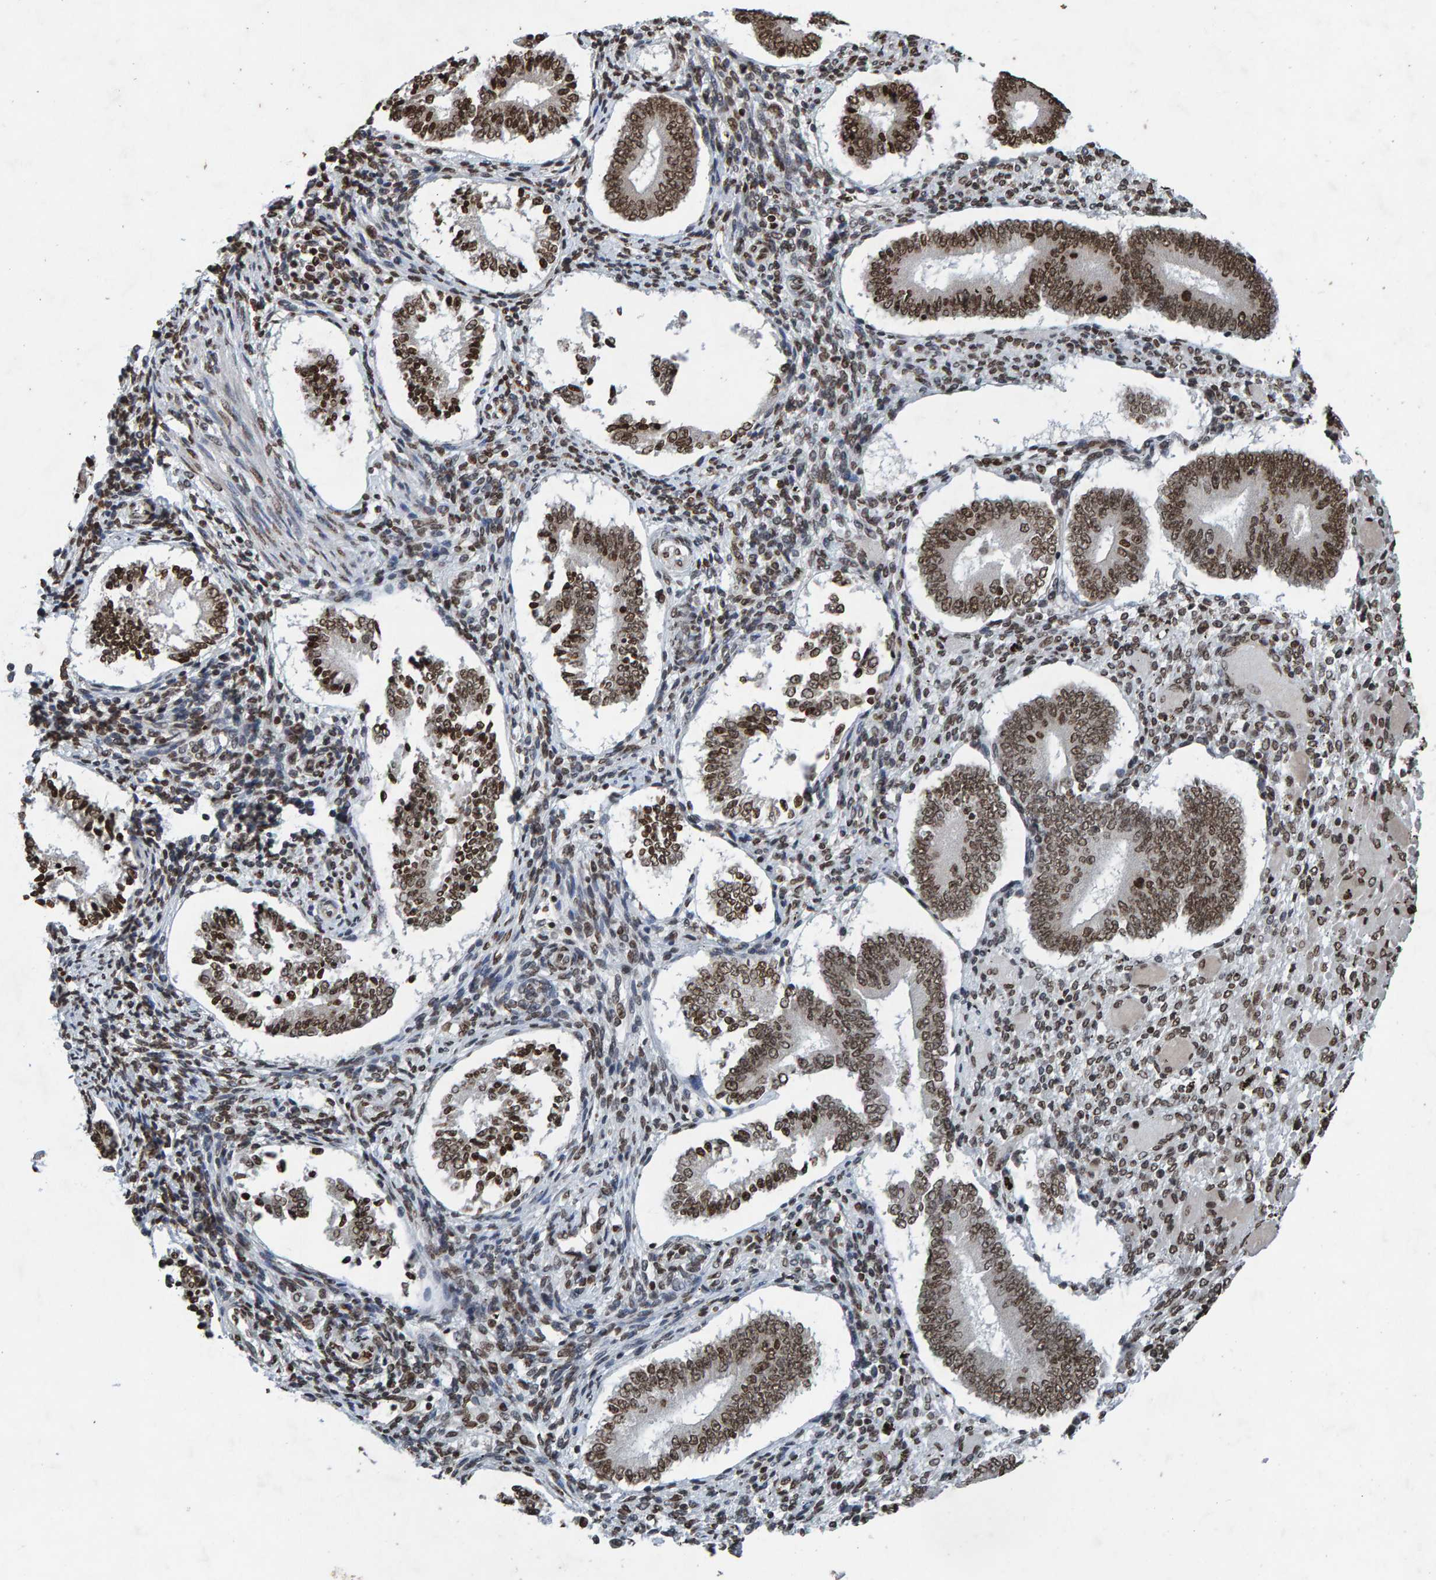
{"staining": {"intensity": "moderate", "quantity": ">75%", "location": "nuclear"}, "tissue": "endometrium", "cell_type": "Cells in endometrial stroma", "image_type": "normal", "snomed": [{"axis": "morphology", "description": "Normal tissue, NOS"}, {"axis": "topography", "description": "Endometrium"}], "caption": "Immunohistochemistry (IHC) of benign human endometrium displays medium levels of moderate nuclear positivity in about >75% of cells in endometrial stroma.", "gene": "H2AZ1", "patient": {"sex": "female", "age": 42}}